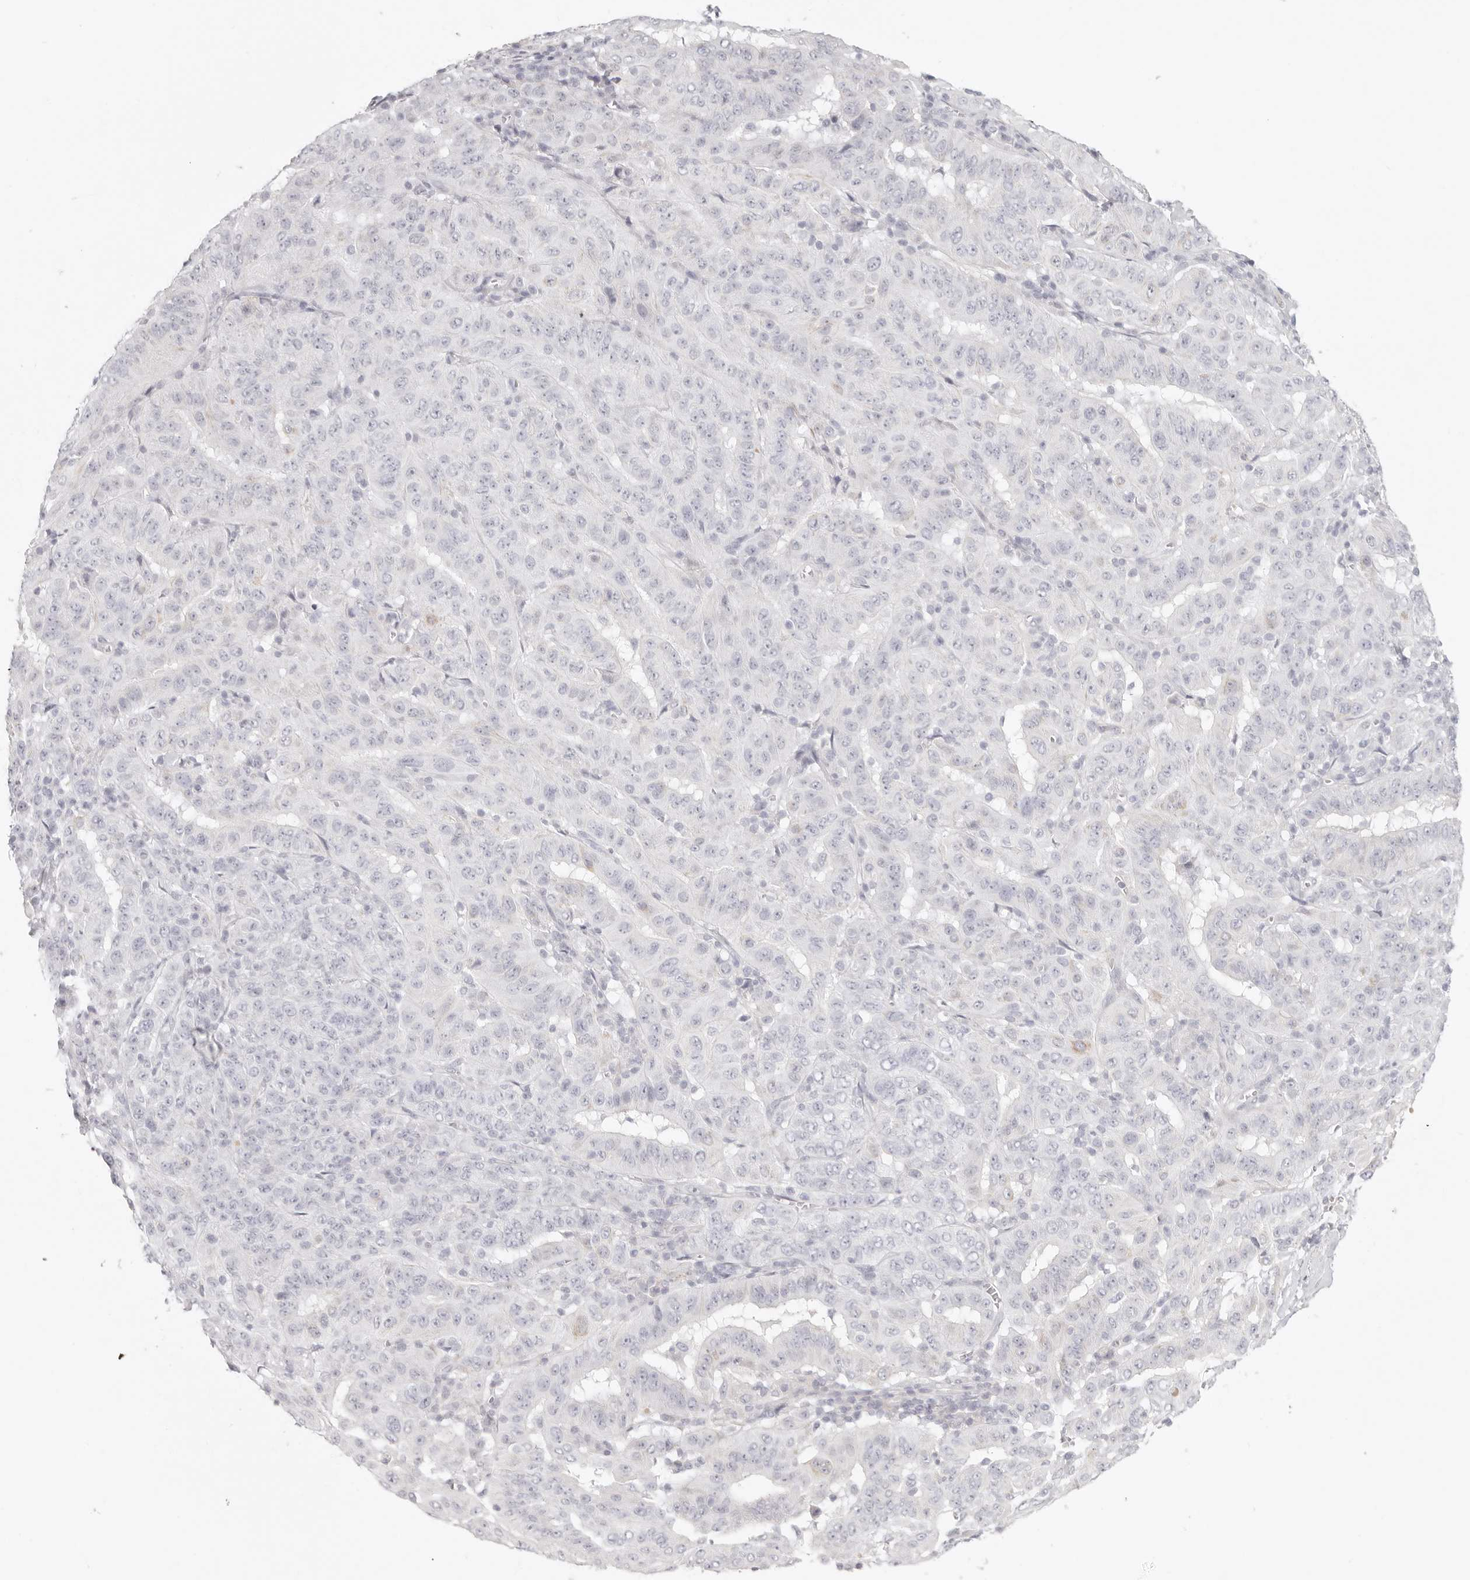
{"staining": {"intensity": "negative", "quantity": "none", "location": "none"}, "tissue": "pancreatic cancer", "cell_type": "Tumor cells", "image_type": "cancer", "snomed": [{"axis": "morphology", "description": "Adenocarcinoma, NOS"}, {"axis": "topography", "description": "Pancreas"}], "caption": "Pancreatic cancer was stained to show a protein in brown. There is no significant expression in tumor cells.", "gene": "RXFP1", "patient": {"sex": "male", "age": 63}}